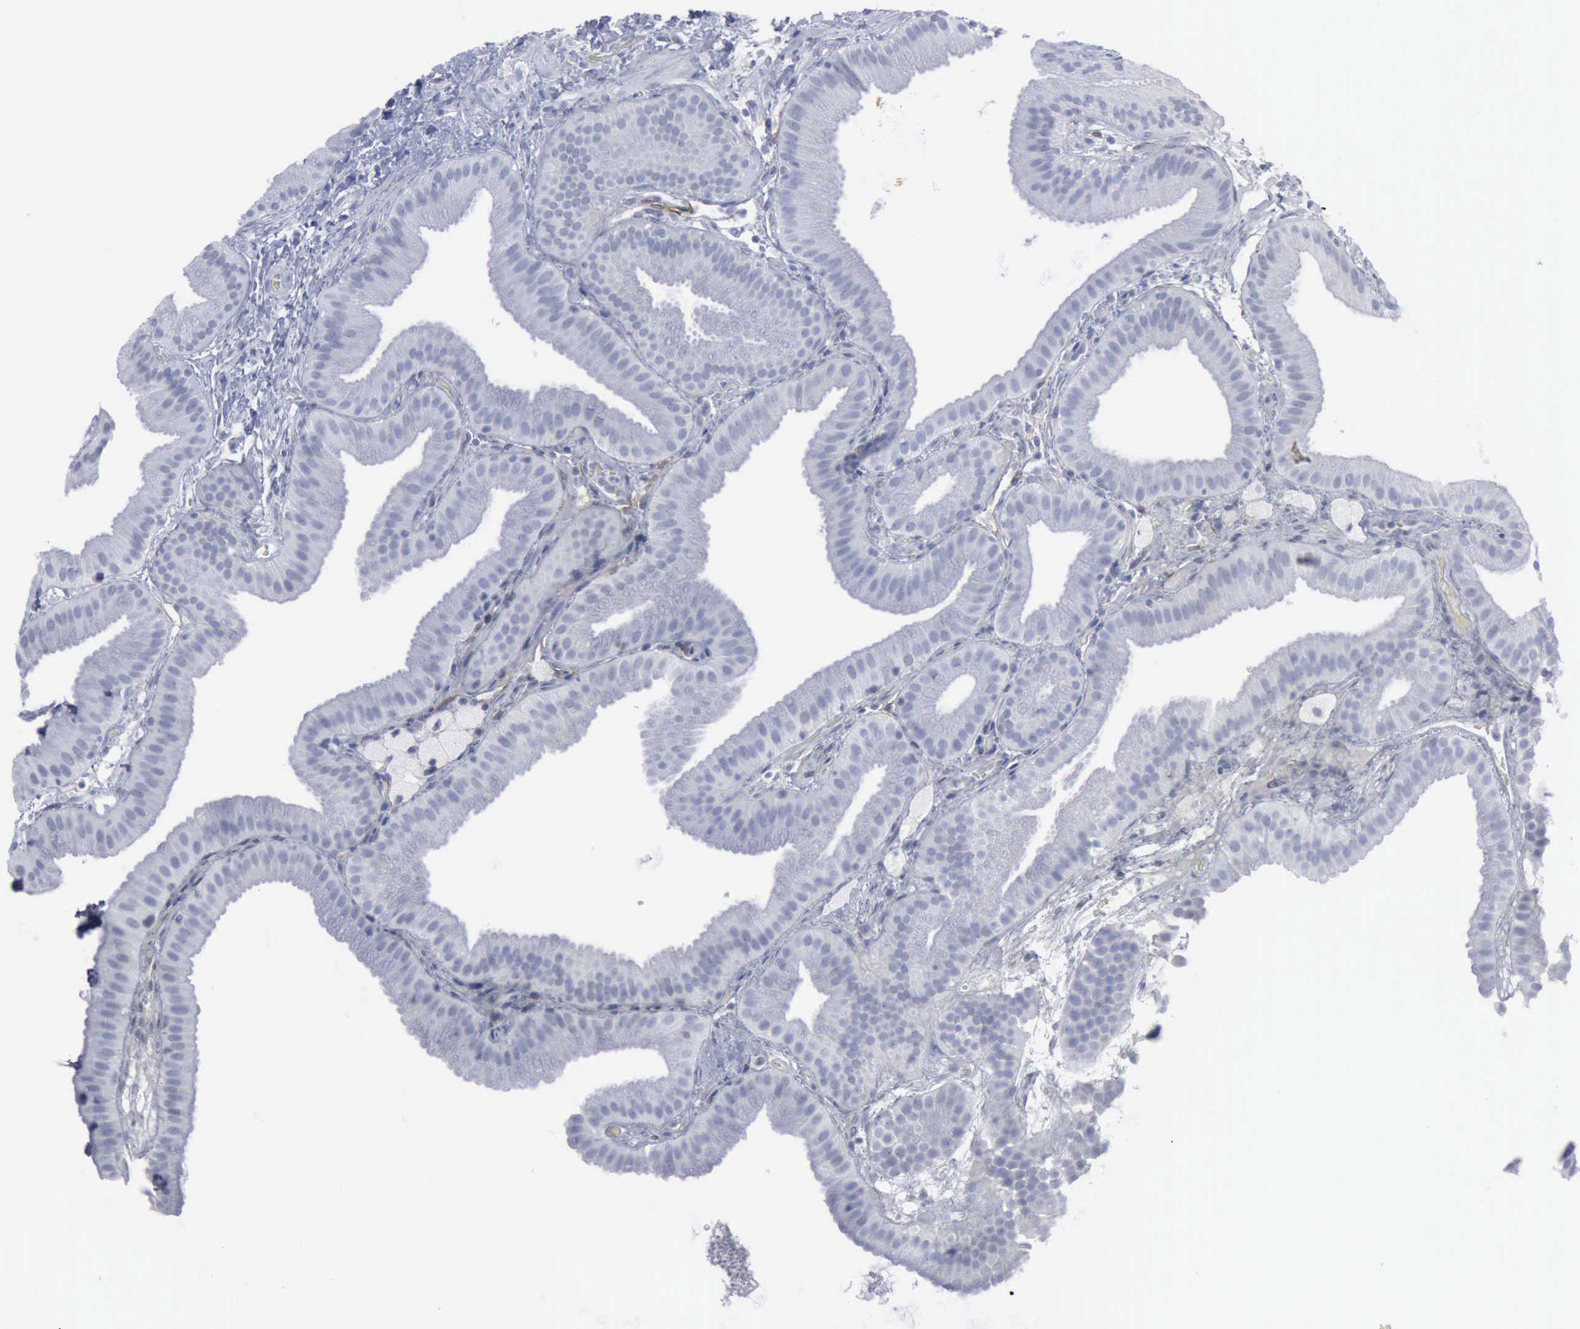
{"staining": {"intensity": "negative", "quantity": "none", "location": "none"}, "tissue": "gallbladder", "cell_type": "Glandular cells", "image_type": "normal", "snomed": [{"axis": "morphology", "description": "Normal tissue, NOS"}, {"axis": "topography", "description": "Gallbladder"}], "caption": "This photomicrograph is of unremarkable gallbladder stained with immunohistochemistry (IHC) to label a protein in brown with the nuclei are counter-stained blue. There is no staining in glandular cells. The staining is performed using DAB (3,3'-diaminobenzidine) brown chromogen with nuclei counter-stained in using hematoxylin.", "gene": "VCAM1", "patient": {"sex": "female", "age": 63}}